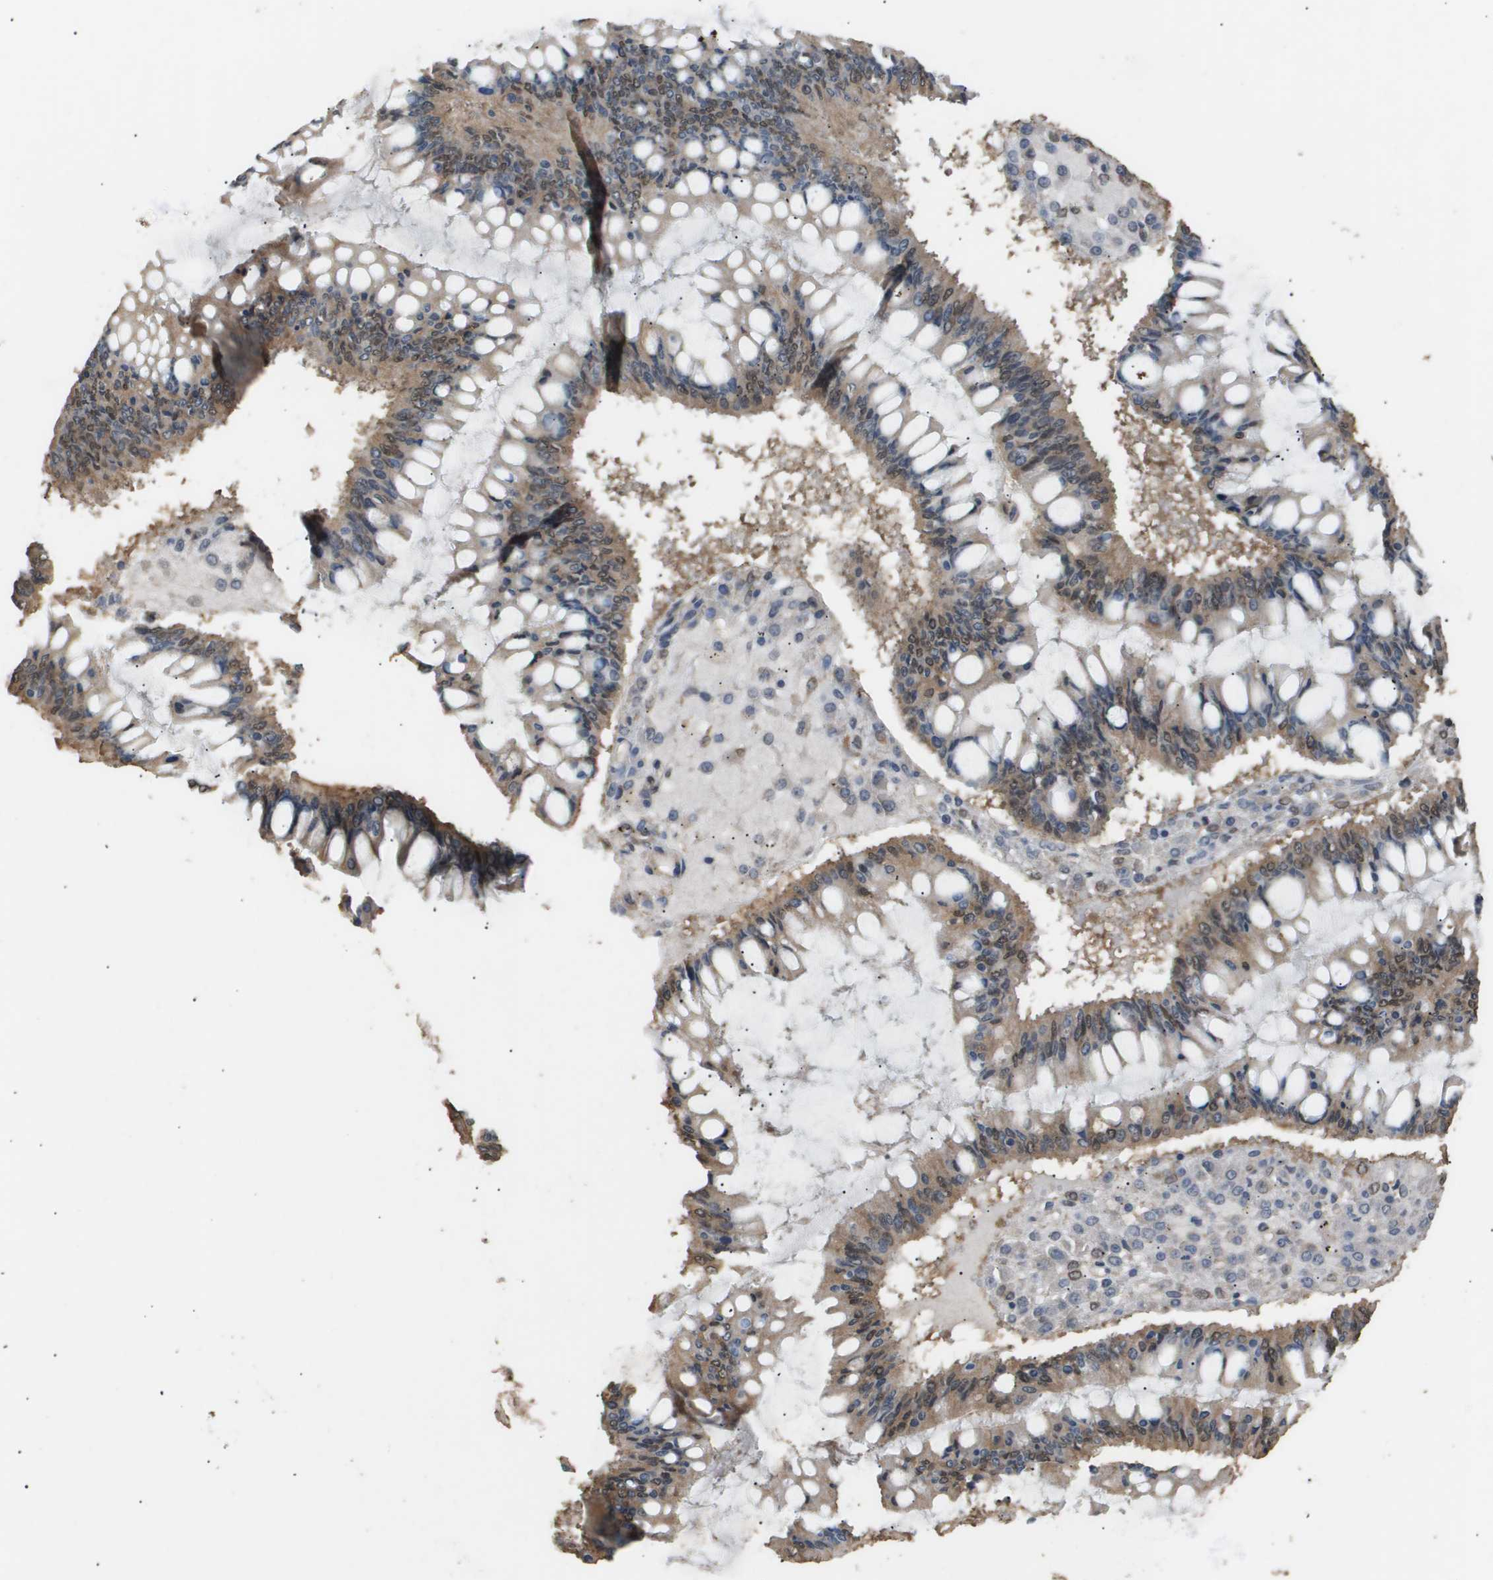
{"staining": {"intensity": "moderate", "quantity": ">75%", "location": "cytoplasmic/membranous,nuclear"}, "tissue": "ovarian cancer", "cell_type": "Tumor cells", "image_type": "cancer", "snomed": [{"axis": "morphology", "description": "Cystadenocarcinoma, mucinous, NOS"}, {"axis": "topography", "description": "Ovary"}], "caption": "Ovarian cancer stained with DAB immunohistochemistry shows medium levels of moderate cytoplasmic/membranous and nuclear positivity in approximately >75% of tumor cells.", "gene": "ING1", "patient": {"sex": "female", "age": 73}}